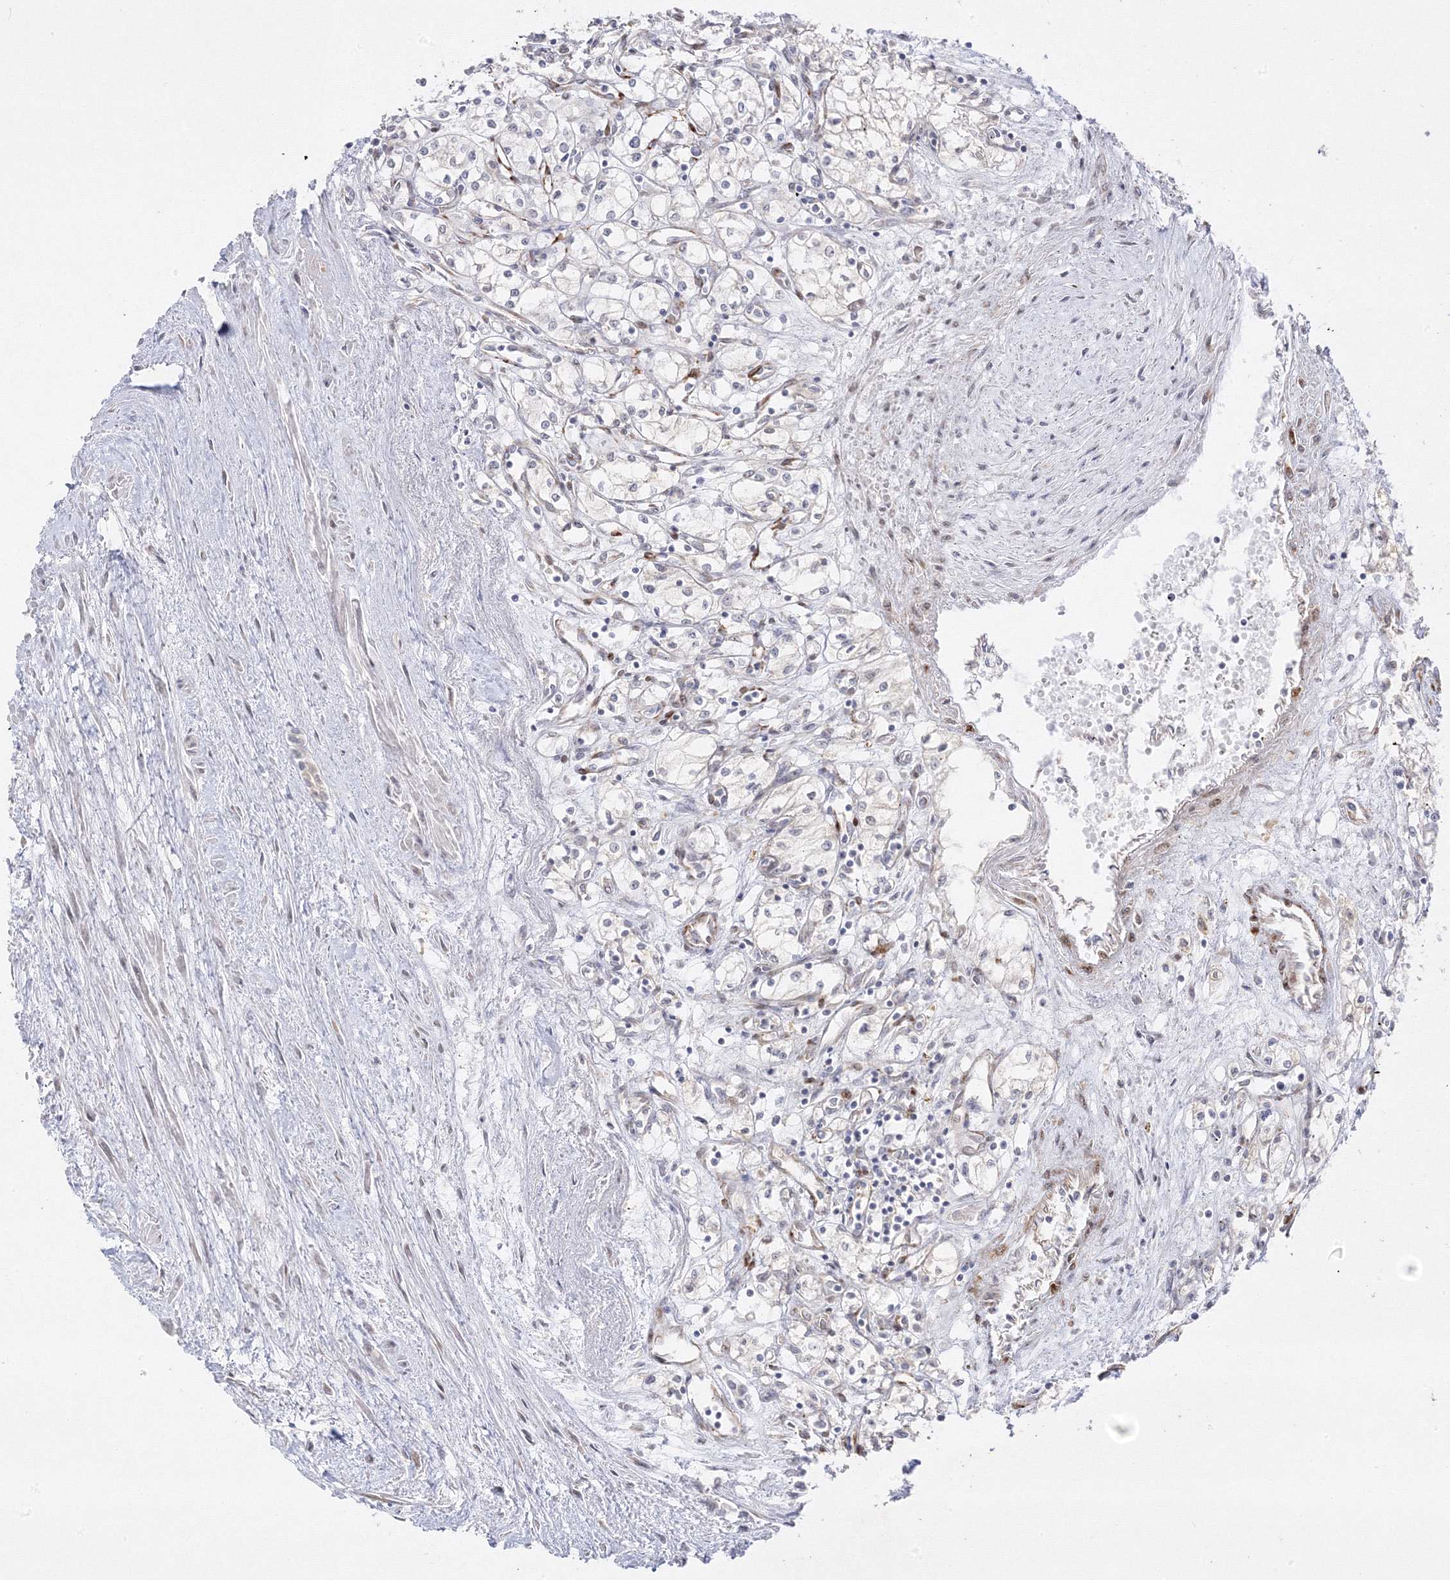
{"staining": {"intensity": "negative", "quantity": "none", "location": "none"}, "tissue": "renal cancer", "cell_type": "Tumor cells", "image_type": "cancer", "snomed": [{"axis": "morphology", "description": "Adenocarcinoma, NOS"}, {"axis": "topography", "description": "Kidney"}], "caption": "Immunohistochemical staining of human renal adenocarcinoma exhibits no significant staining in tumor cells.", "gene": "C2CD2", "patient": {"sex": "male", "age": 59}}